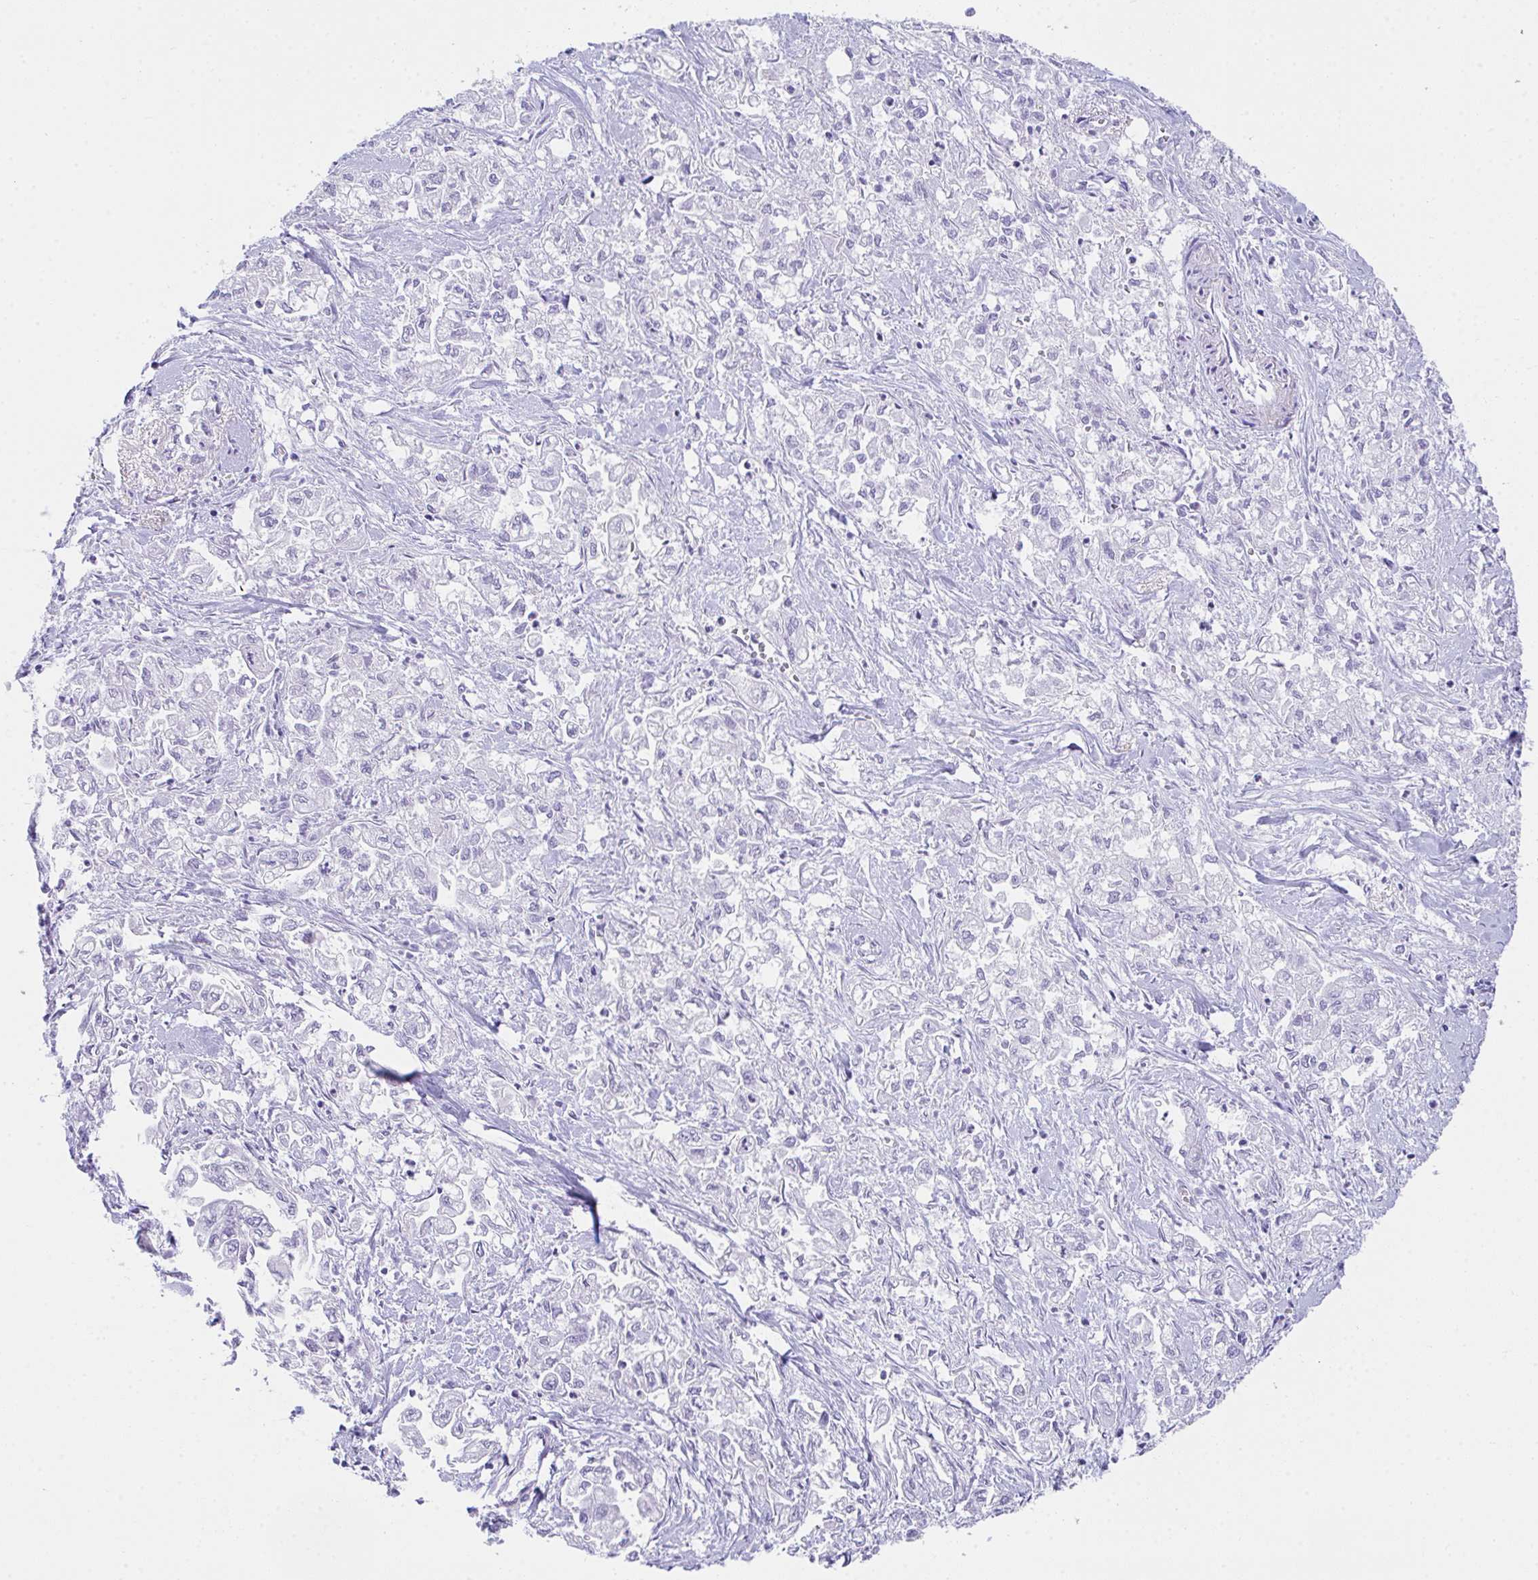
{"staining": {"intensity": "negative", "quantity": "none", "location": "none"}, "tissue": "pancreatic cancer", "cell_type": "Tumor cells", "image_type": "cancer", "snomed": [{"axis": "morphology", "description": "Adenocarcinoma, NOS"}, {"axis": "topography", "description": "Pancreas"}], "caption": "Immunohistochemical staining of human pancreatic cancer (adenocarcinoma) exhibits no significant expression in tumor cells.", "gene": "KMT2E", "patient": {"sex": "male", "age": 72}}